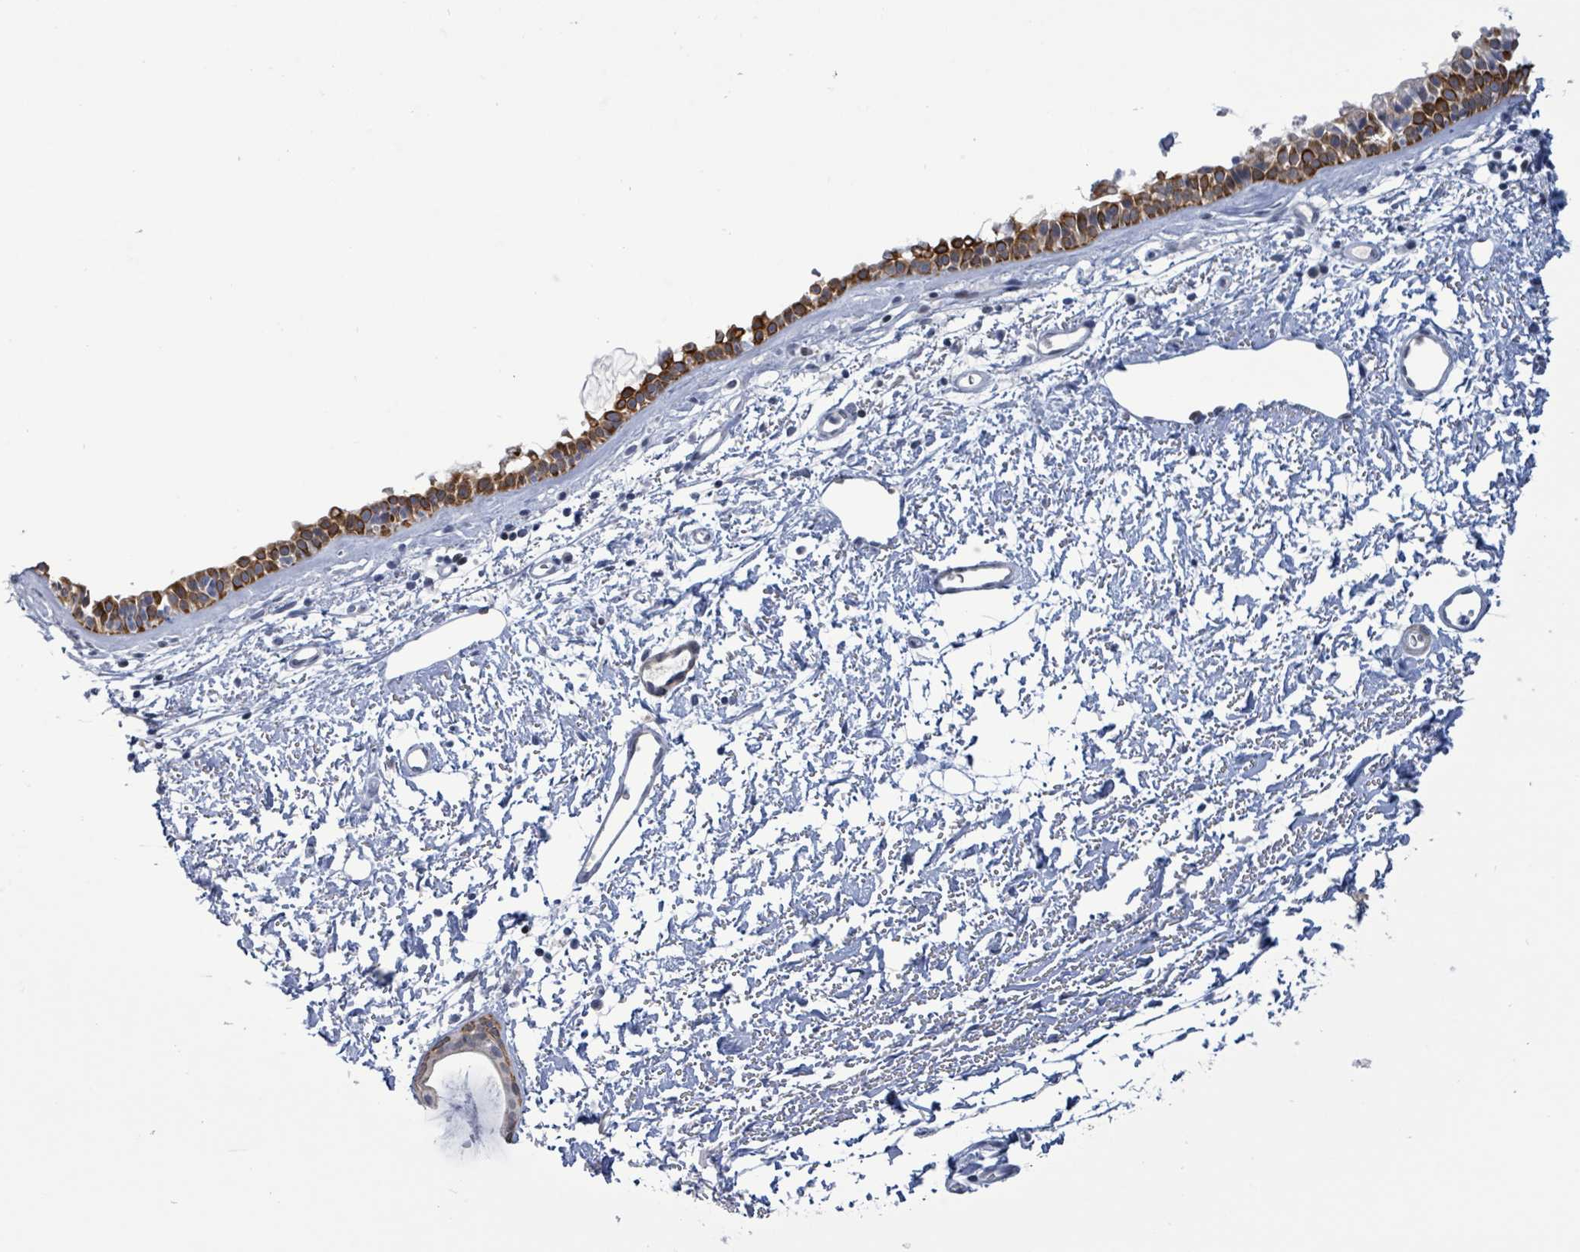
{"staining": {"intensity": "strong", "quantity": ">75%", "location": "cytoplasmic/membranous"}, "tissue": "nasopharynx", "cell_type": "Respiratory epithelial cells", "image_type": "normal", "snomed": [{"axis": "morphology", "description": "Normal tissue, NOS"}, {"axis": "topography", "description": "Cartilage tissue"}, {"axis": "topography", "description": "Nasopharynx"}], "caption": "Immunohistochemistry (IHC) of benign human nasopharynx shows high levels of strong cytoplasmic/membranous expression in approximately >75% of respiratory epithelial cells.", "gene": "NTN3", "patient": {"sex": "male", "age": 56}}